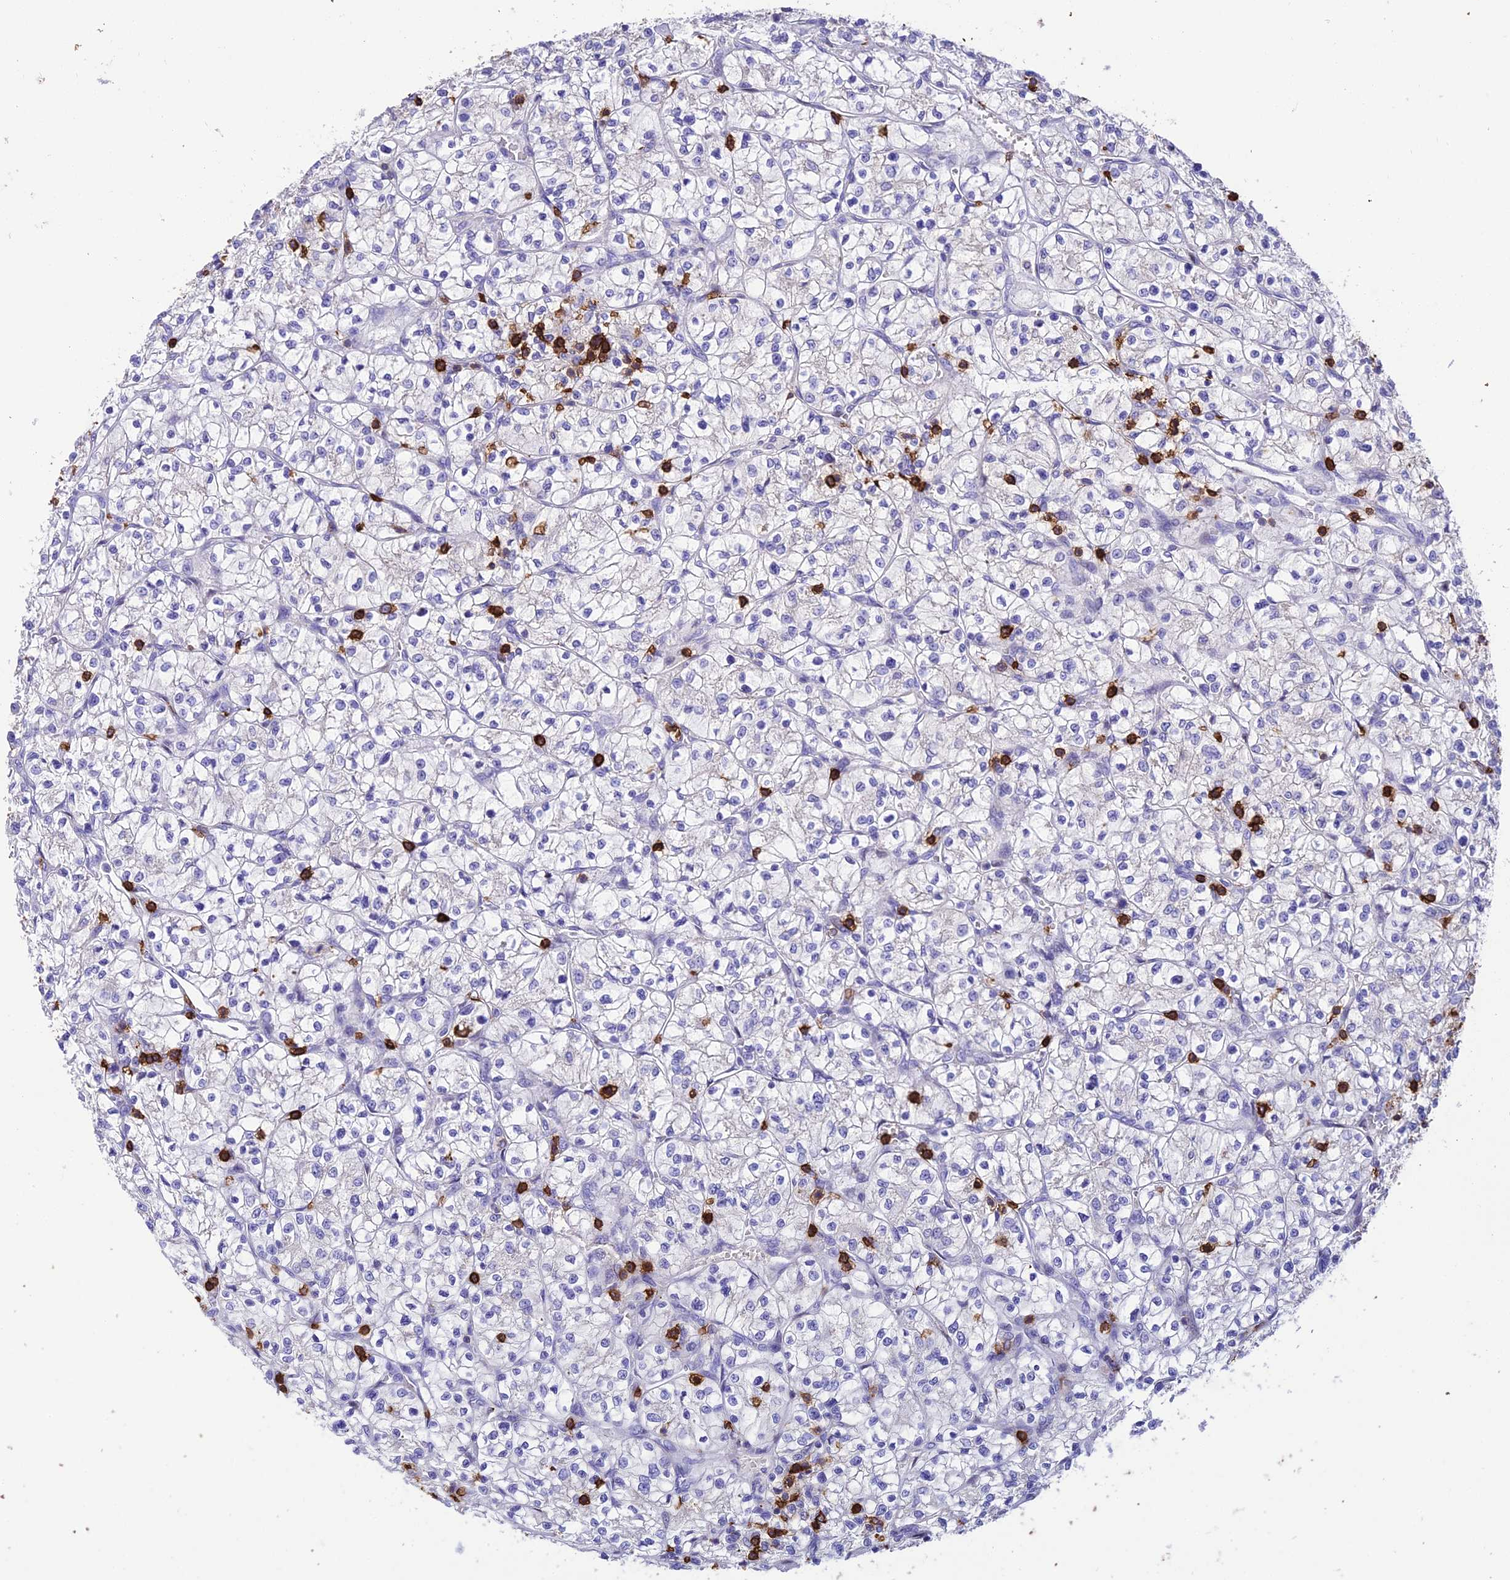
{"staining": {"intensity": "negative", "quantity": "none", "location": "none"}, "tissue": "renal cancer", "cell_type": "Tumor cells", "image_type": "cancer", "snomed": [{"axis": "morphology", "description": "Adenocarcinoma, NOS"}, {"axis": "topography", "description": "Kidney"}], "caption": "Micrograph shows no significant protein staining in tumor cells of renal adenocarcinoma. (DAB (3,3'-diaminobenzidine) immunohistochemistry, high magnification).", "gene": "PTPRCAP", "patient": {"sex": "female", "age": 64}}